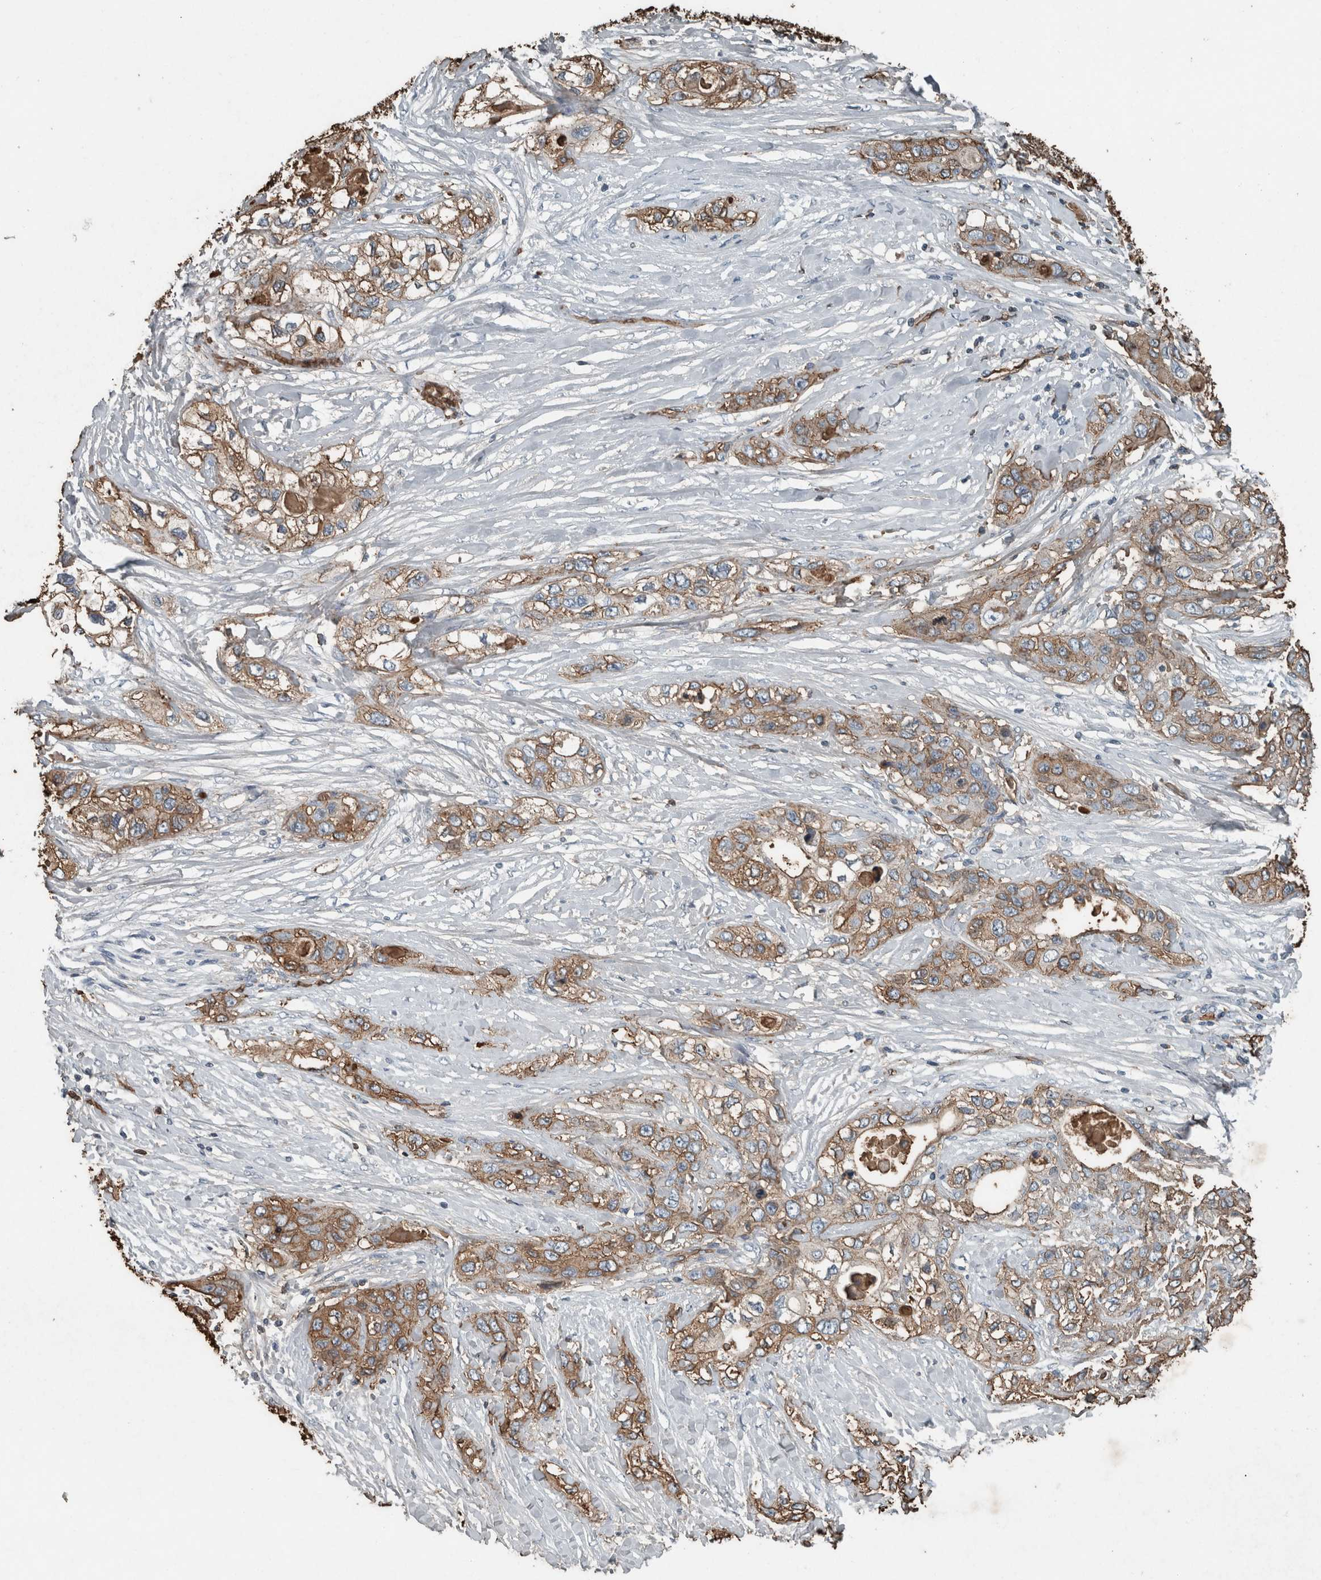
{"staining": {"intensity": "moderate", "quantity": ">75%", "location": "cytoplasmic/membranous"}, "tissue": "pancreatic cancer", "cell_type": "Tumor cells", "image_type": "cancer", "snomed": [{"axis": "morphology", "description": "Adenocarcinoma, NOS"}, {"axis": "topography", "description": "Pancreas"}], "caption": "The photomicrograph exhibits staining of adenocarcinoma (pancreatic), revealing moderate cytoplasmic/membranous protein staining (brown color) within tumor cells. (DAB = brown stain, brightfield microscopy at high magnification).", "gene": "LBP", "patient": {"sex": "female", "age": 70}}